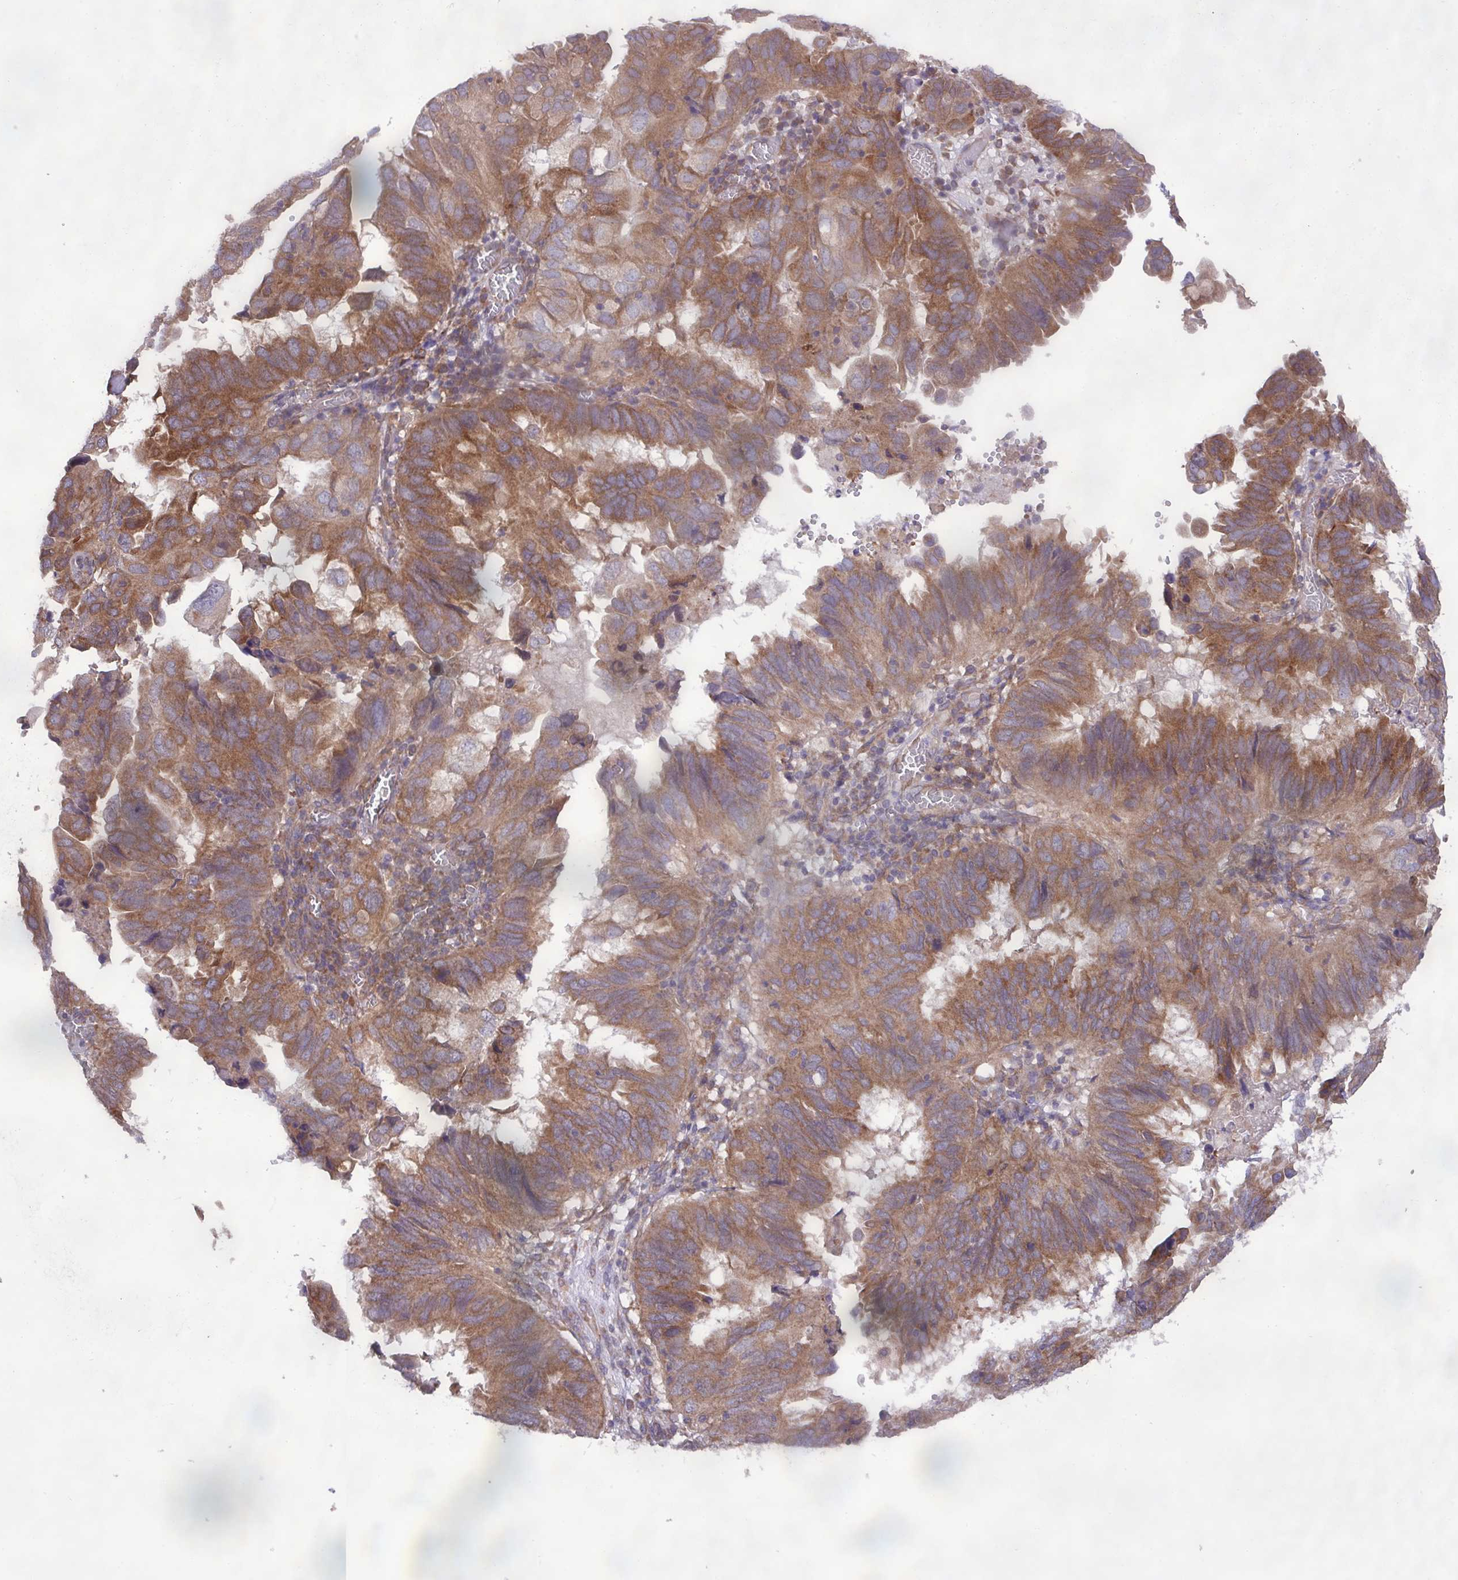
{"staining": {"intensity": "moderate", "quantity": ">75%", "location": "cytoplasmic/membranous"}, "tissue": "endometrial cancer", "cell_type": "Tumor cells", "image_type": "cancer", "snomed": [{"axis": "morphology", "description": "Adenocarcinoma, NOS"}, {"axis": "topography", "description": "Uterus"}], "caption": "This is an image of IHC staining of endometrial cancer (adenocarcinoma), which shows moderate staining in the cytoplasmic/membranous of tumor cells.", "gene": "MEGF6", "patient": {"sex": "female", "age": 77}}